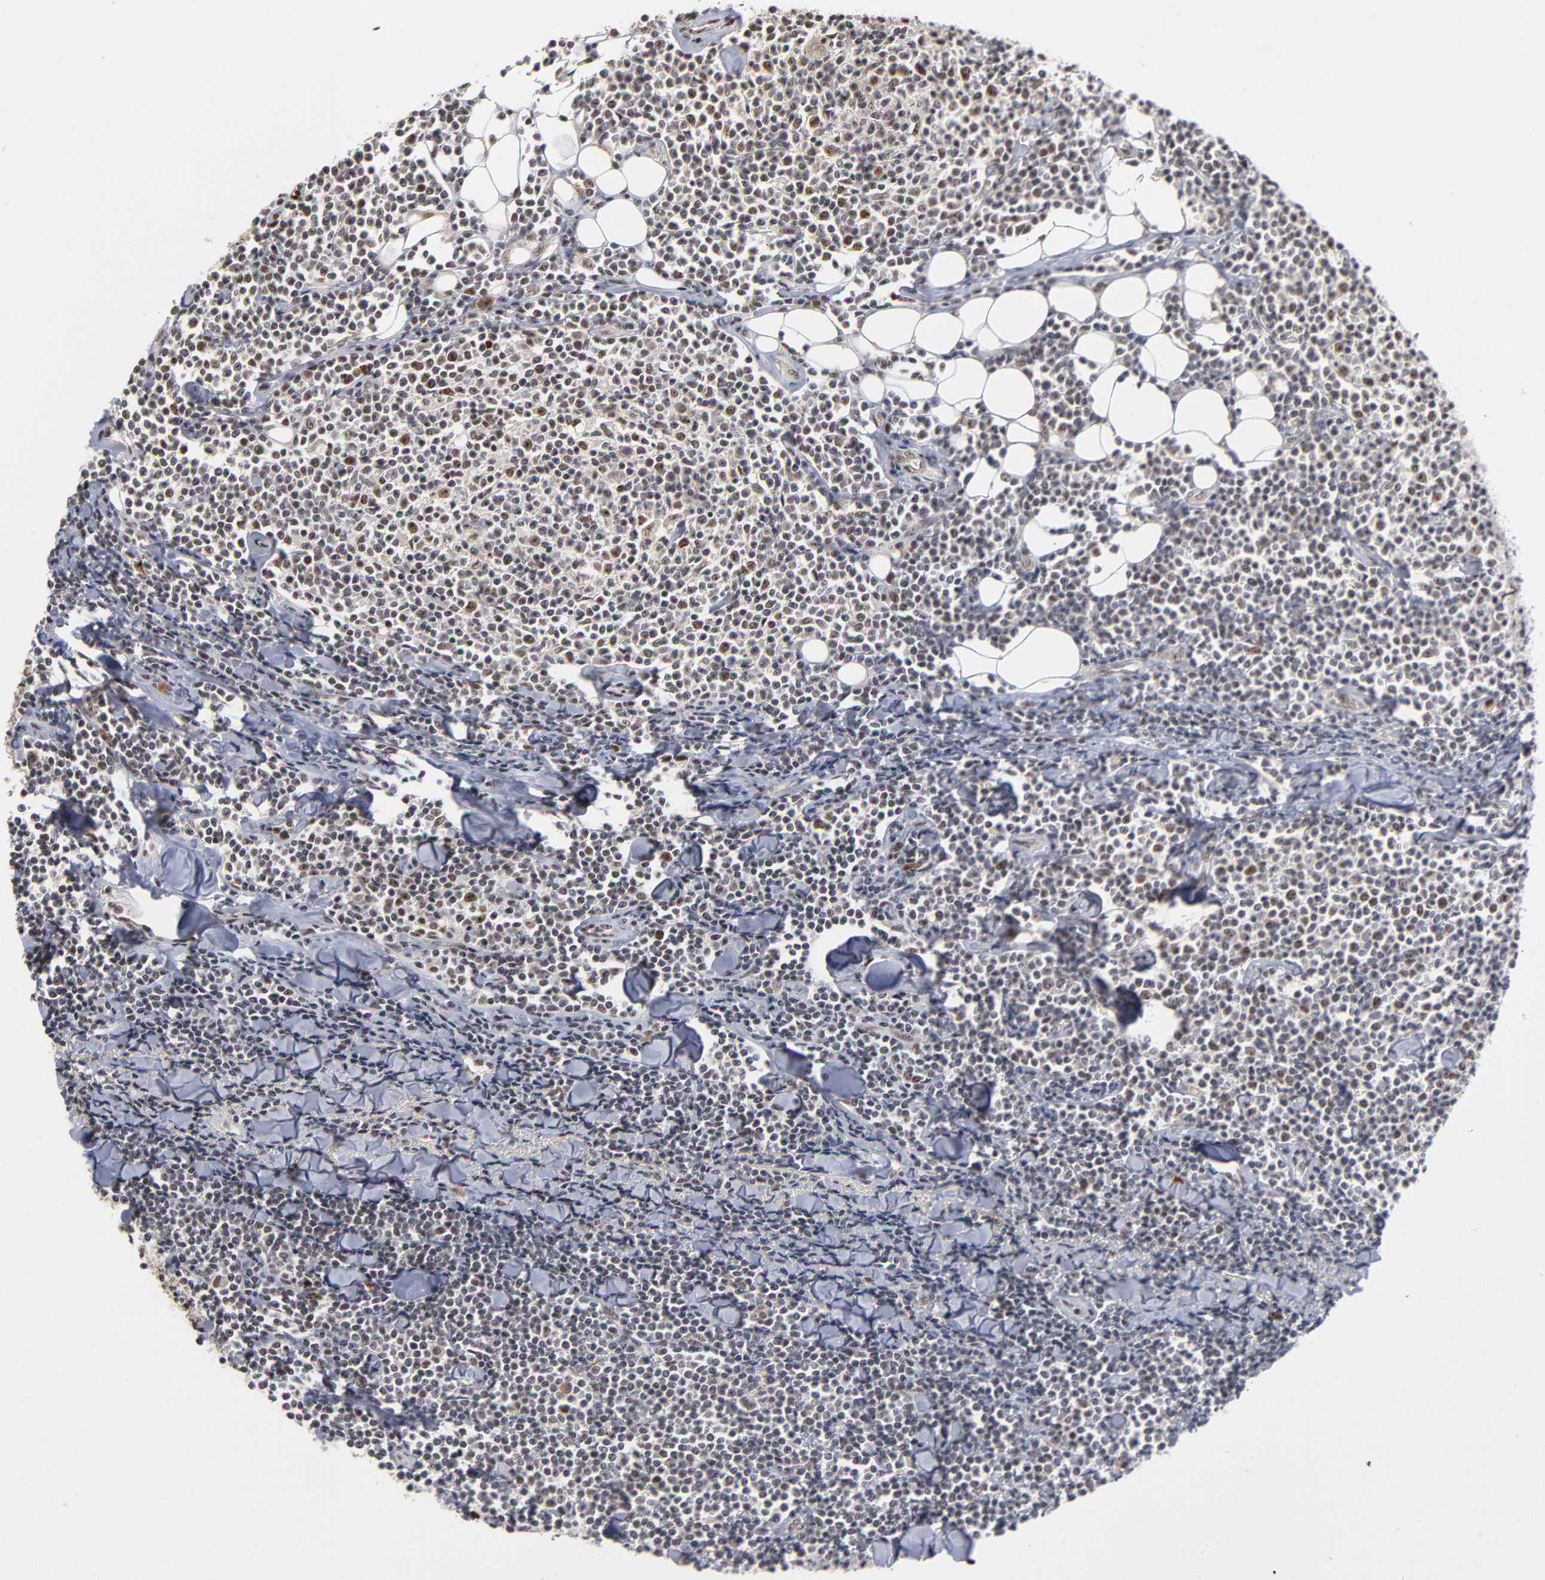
{"staining": {"intensity": "moderate", "quantity": "25%-75%", "location": "nuclear"}, "tissue": "lymphoma", "cell_type": "Tumor cells", "image_type": "cancer", "snomed": [{"axis": "morphology", "description": "Malignant lymphoma, non-Hodgkin's type, Low grade"}, {"axis": "topography", "description": "Soft tissue"}], "caption": "The image displays immunohistochemical staining of low-grade malignant lymphoma, non-Hodgkin's type. There is moderate nuclear staining is present in about 25%-75% of tumor cells.", "gene": "ZNF419", "patient": {"sex": "male", "age": 92}}